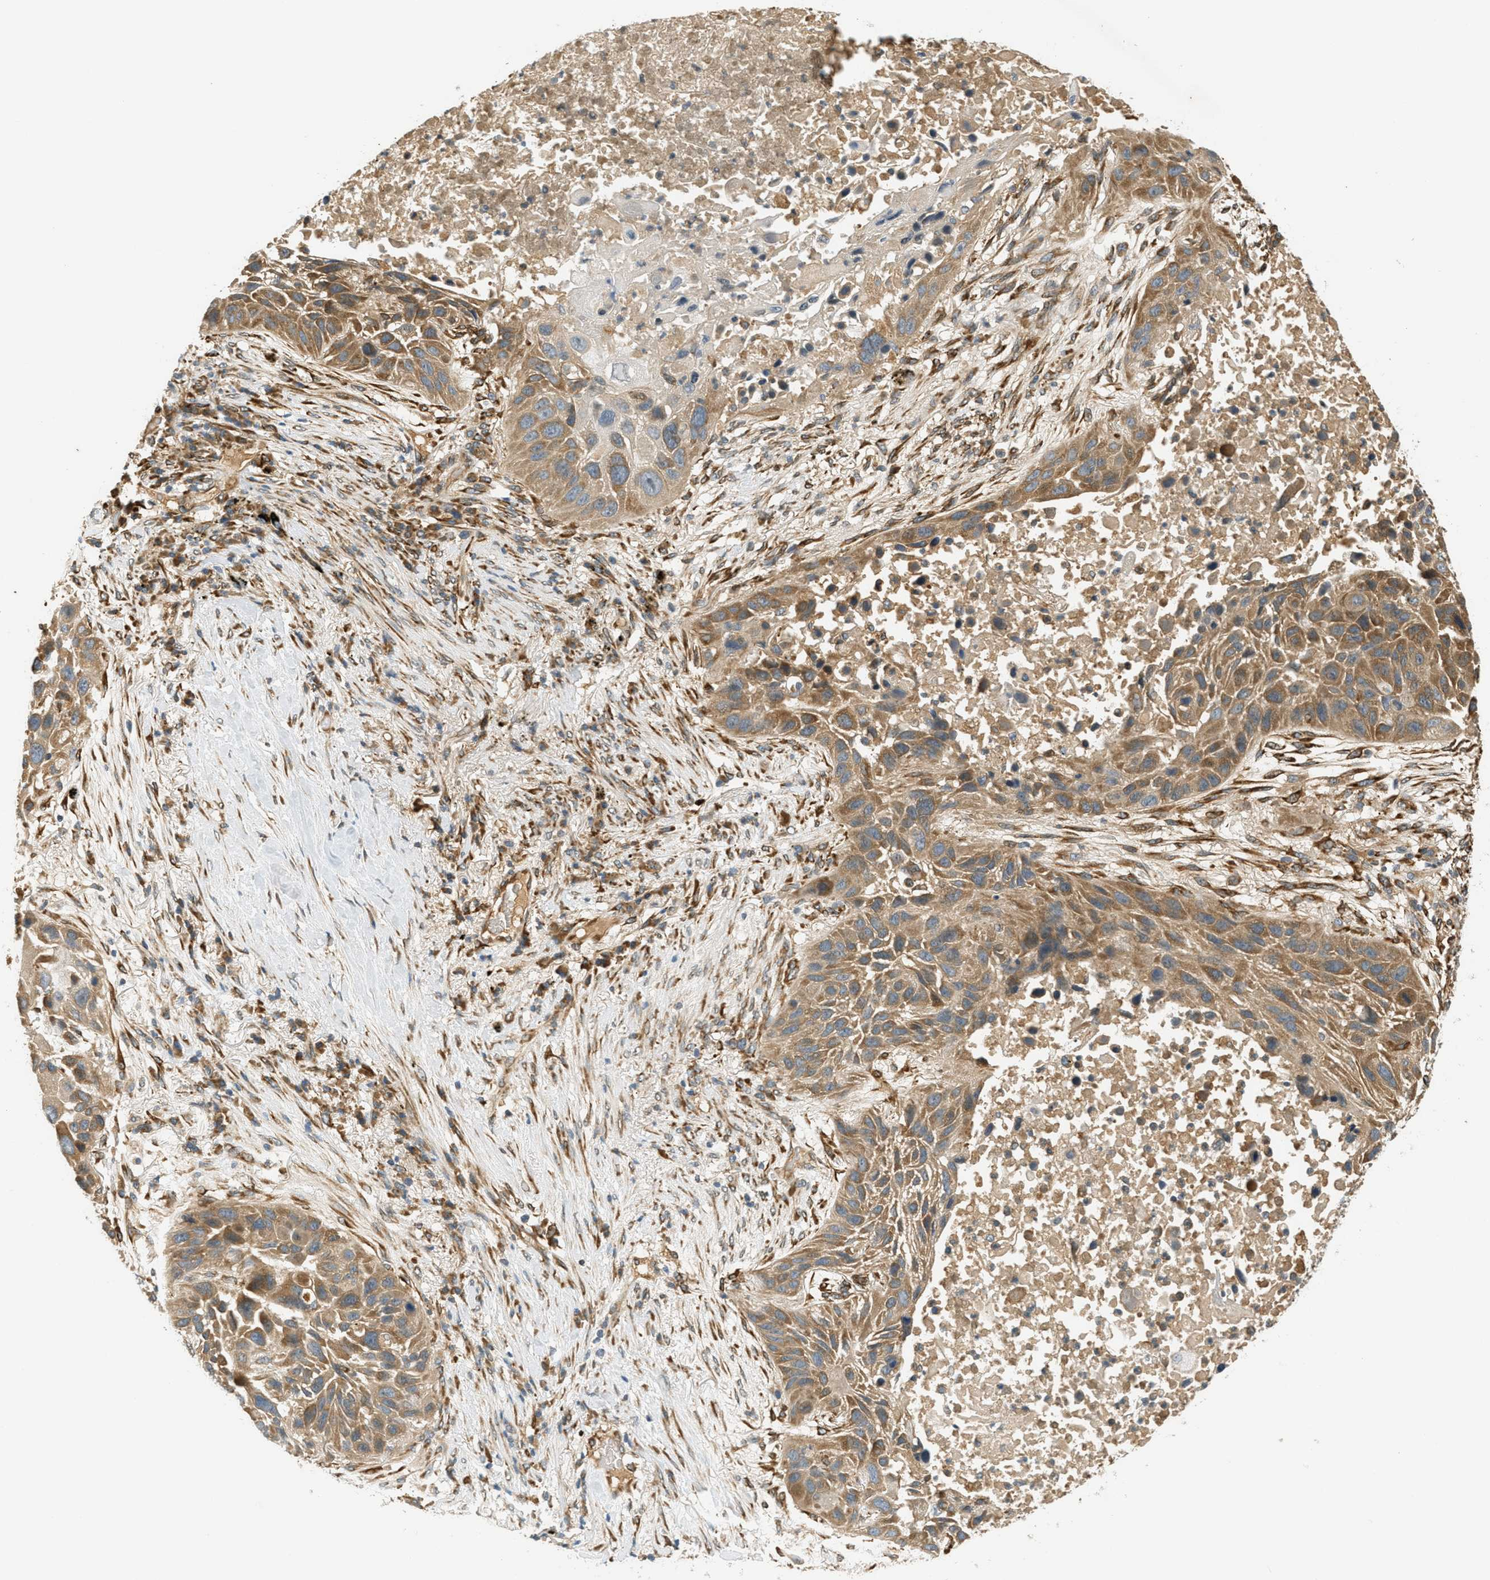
{"staining": {"intensity": "moderate", "quantity": ">75%", "location": "cytoplasmic/membranous"}, "tissue": "lung cancer", "cell_type": "Tumor cells", "image_type": "cancer", "snomed": [{"axis": "morphology", "description": "Squamous cell carcinoma, NOS"}, {"axis": "topography", "description": "Lung"}], "caption": "Lung cancer tissue reveals moderate cytoplasmic/membranous staining in about >75% of tumor cells", "gene": "PDK1", "patient": {"sex": "male", "age": 57}}